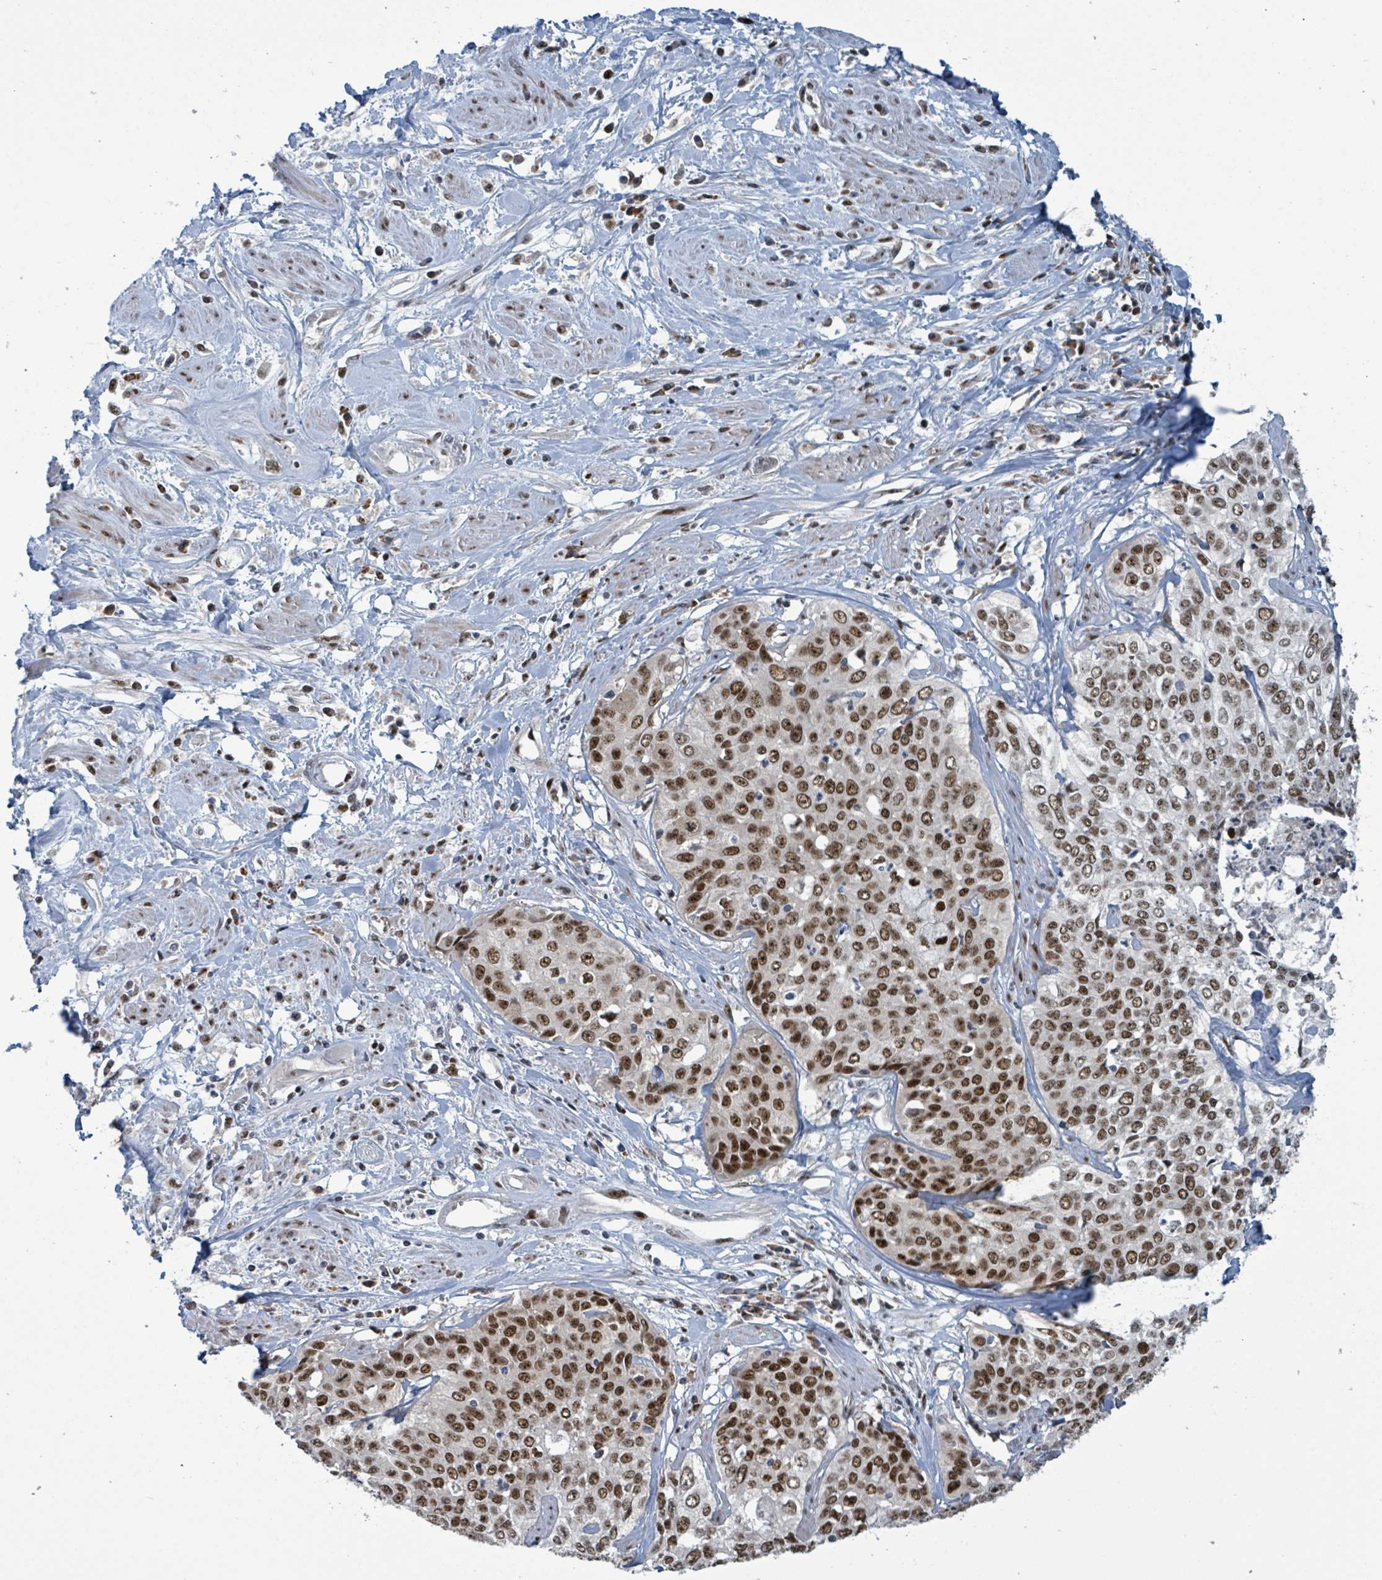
{"staining": {"intensity": "strong", "quantity": ">75%", "location": "nuclear"}, "tissue": "cervical cancer", "cell_type": "Tumor cells", "image_type": "cancer", "snomed": [{"axis": "morphology", "description": "Squamous cell carcinoma, NOS"}, {"axis": "topography", "description": "Cervix"}], "caption": "Protein staining of cervical cancer tissue reveals strong nuclear positivity in approximately >75% of tumor cells.", "gene": "KLF3", "patient": {"sex": "female", "age": 31}}